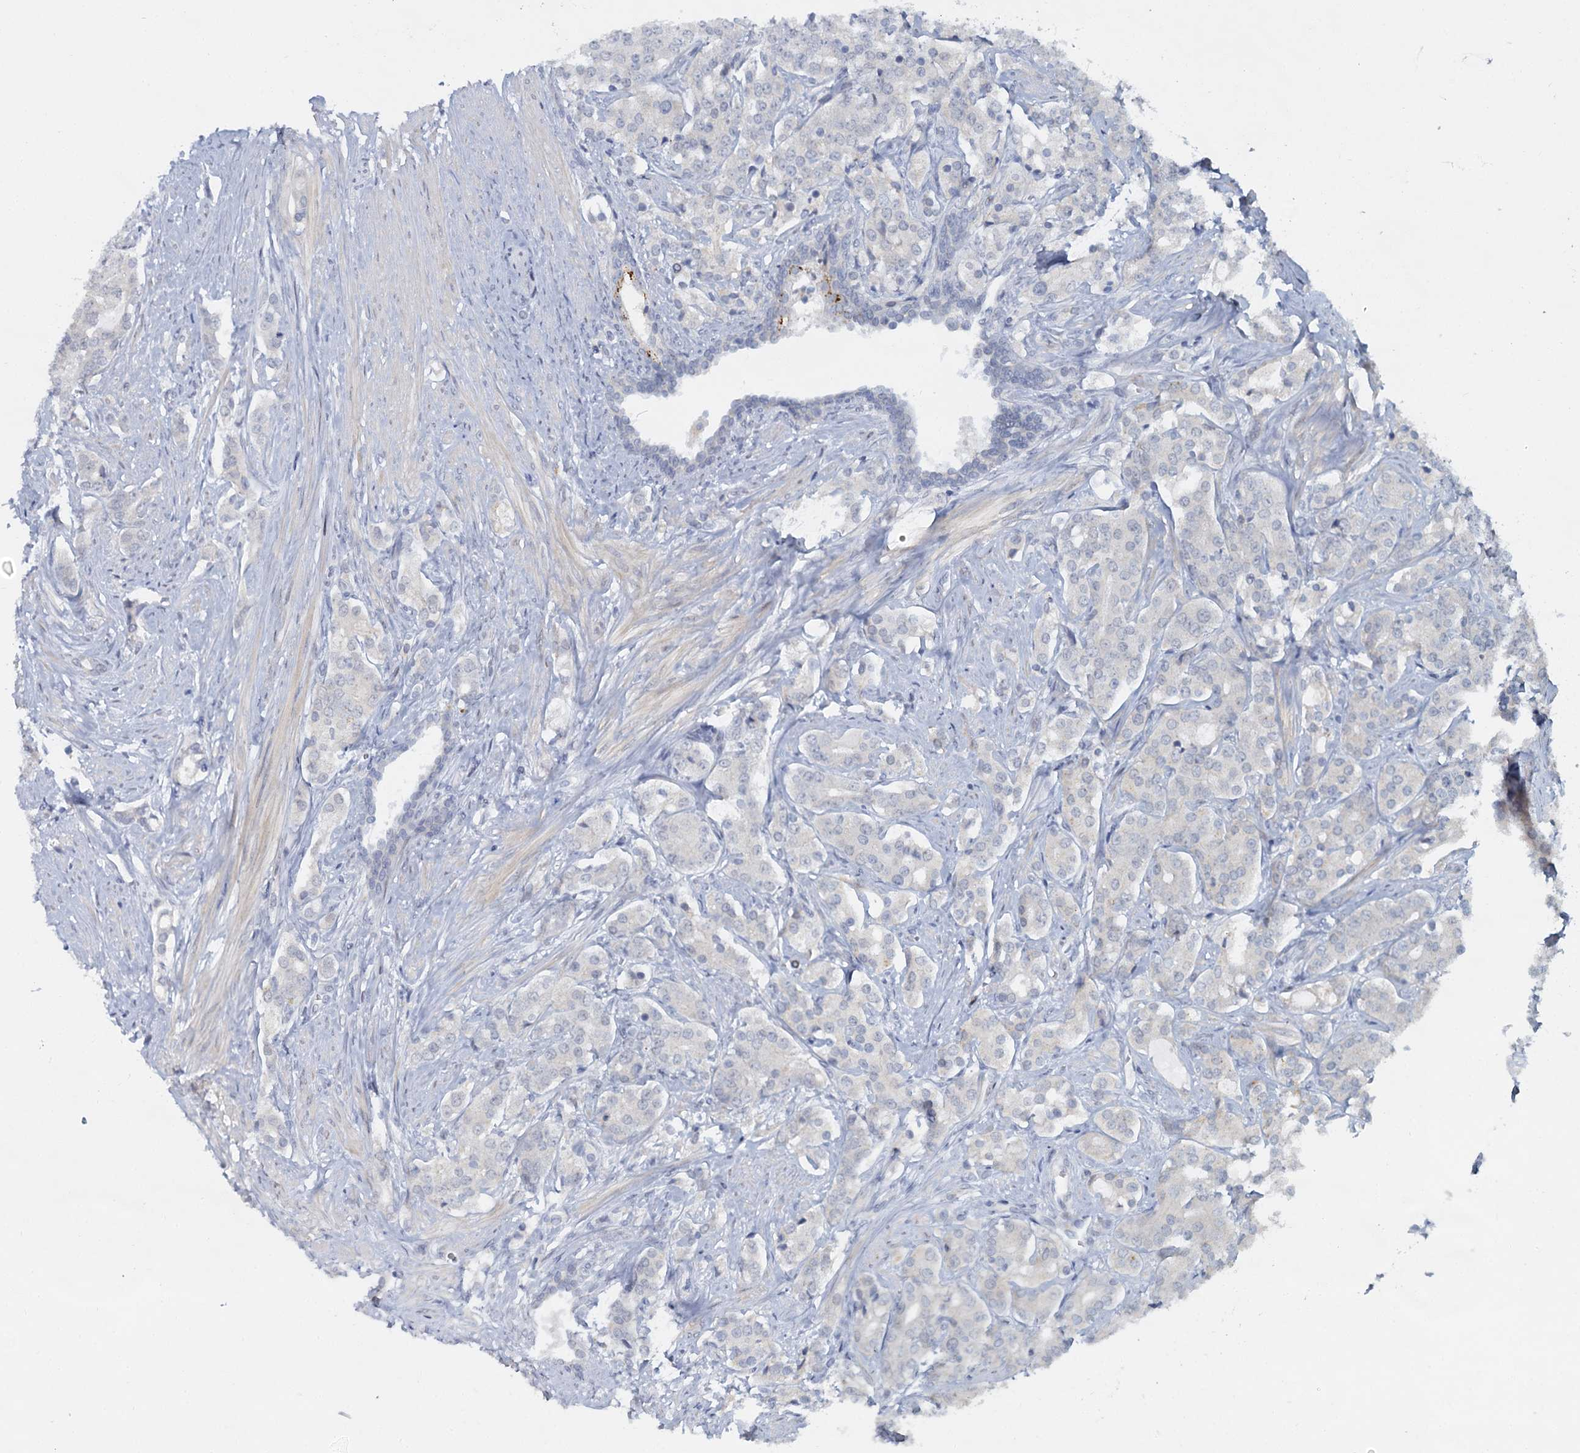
{"staining": {"intensity": "negative", "quantity": "none", "location": "none"}, "tissue": "prostate cancer", "cell_type": "Tumor cells", "image_type": "cancer", "snomed": [{"axis": "morphology", "description": "Adenocarcinoma, High grade"}, {"axis": "topography", "description": "Prostate"}], "caption": "Prostate cancer (adenocarcinoma (high-grade)) was stained to show a protein in brown. There is no significant expression in tumor cells. (Brightfield microscopy of DAB immunohistochemistry (IHC) at high magnification).", "gene": "ACRBP", "patient": {"sex": "male", "age": 62}}